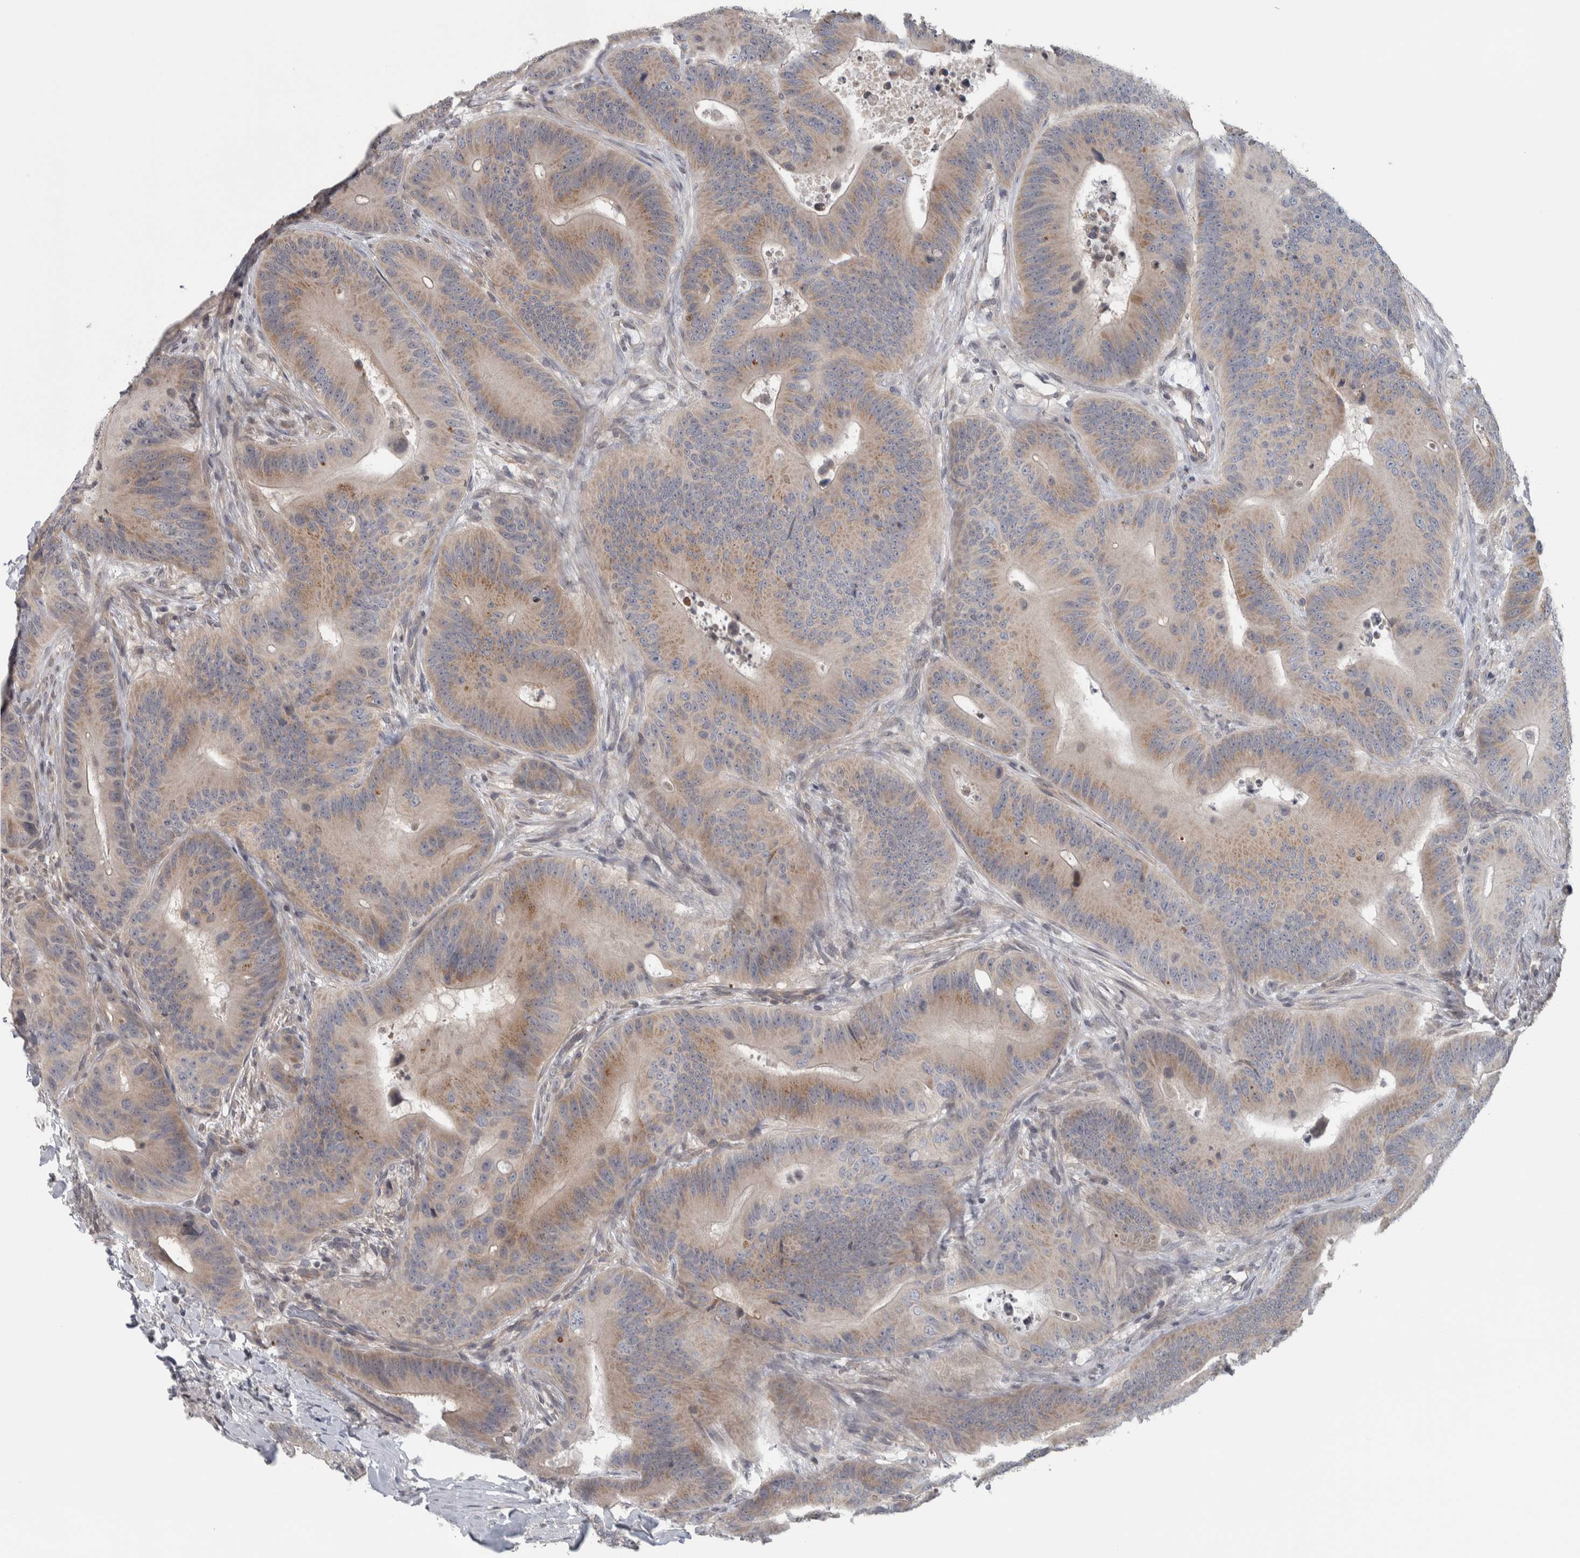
{"staining": {"intensity": "weak", "quantity": ">75%", "location": "cytoplasmic/membranous"}, "tissue": "colorectal cancer", "cell_type": "Tumor cells", "image_type": "cancer", "snomed": [{"axis": "morphology", "description": "Adenocarcinoma, NOS"}, {"axis": "topography", "description": "Colon"}], "caption": "Human colorectal adenocarcinoma stained for a protein (brown) displays weak cytoplasmic/membranous positive positivity in approximately >75% of tumor cells.", "gene": "CWC27", "patient": {"sex": "male", "age": 83}}